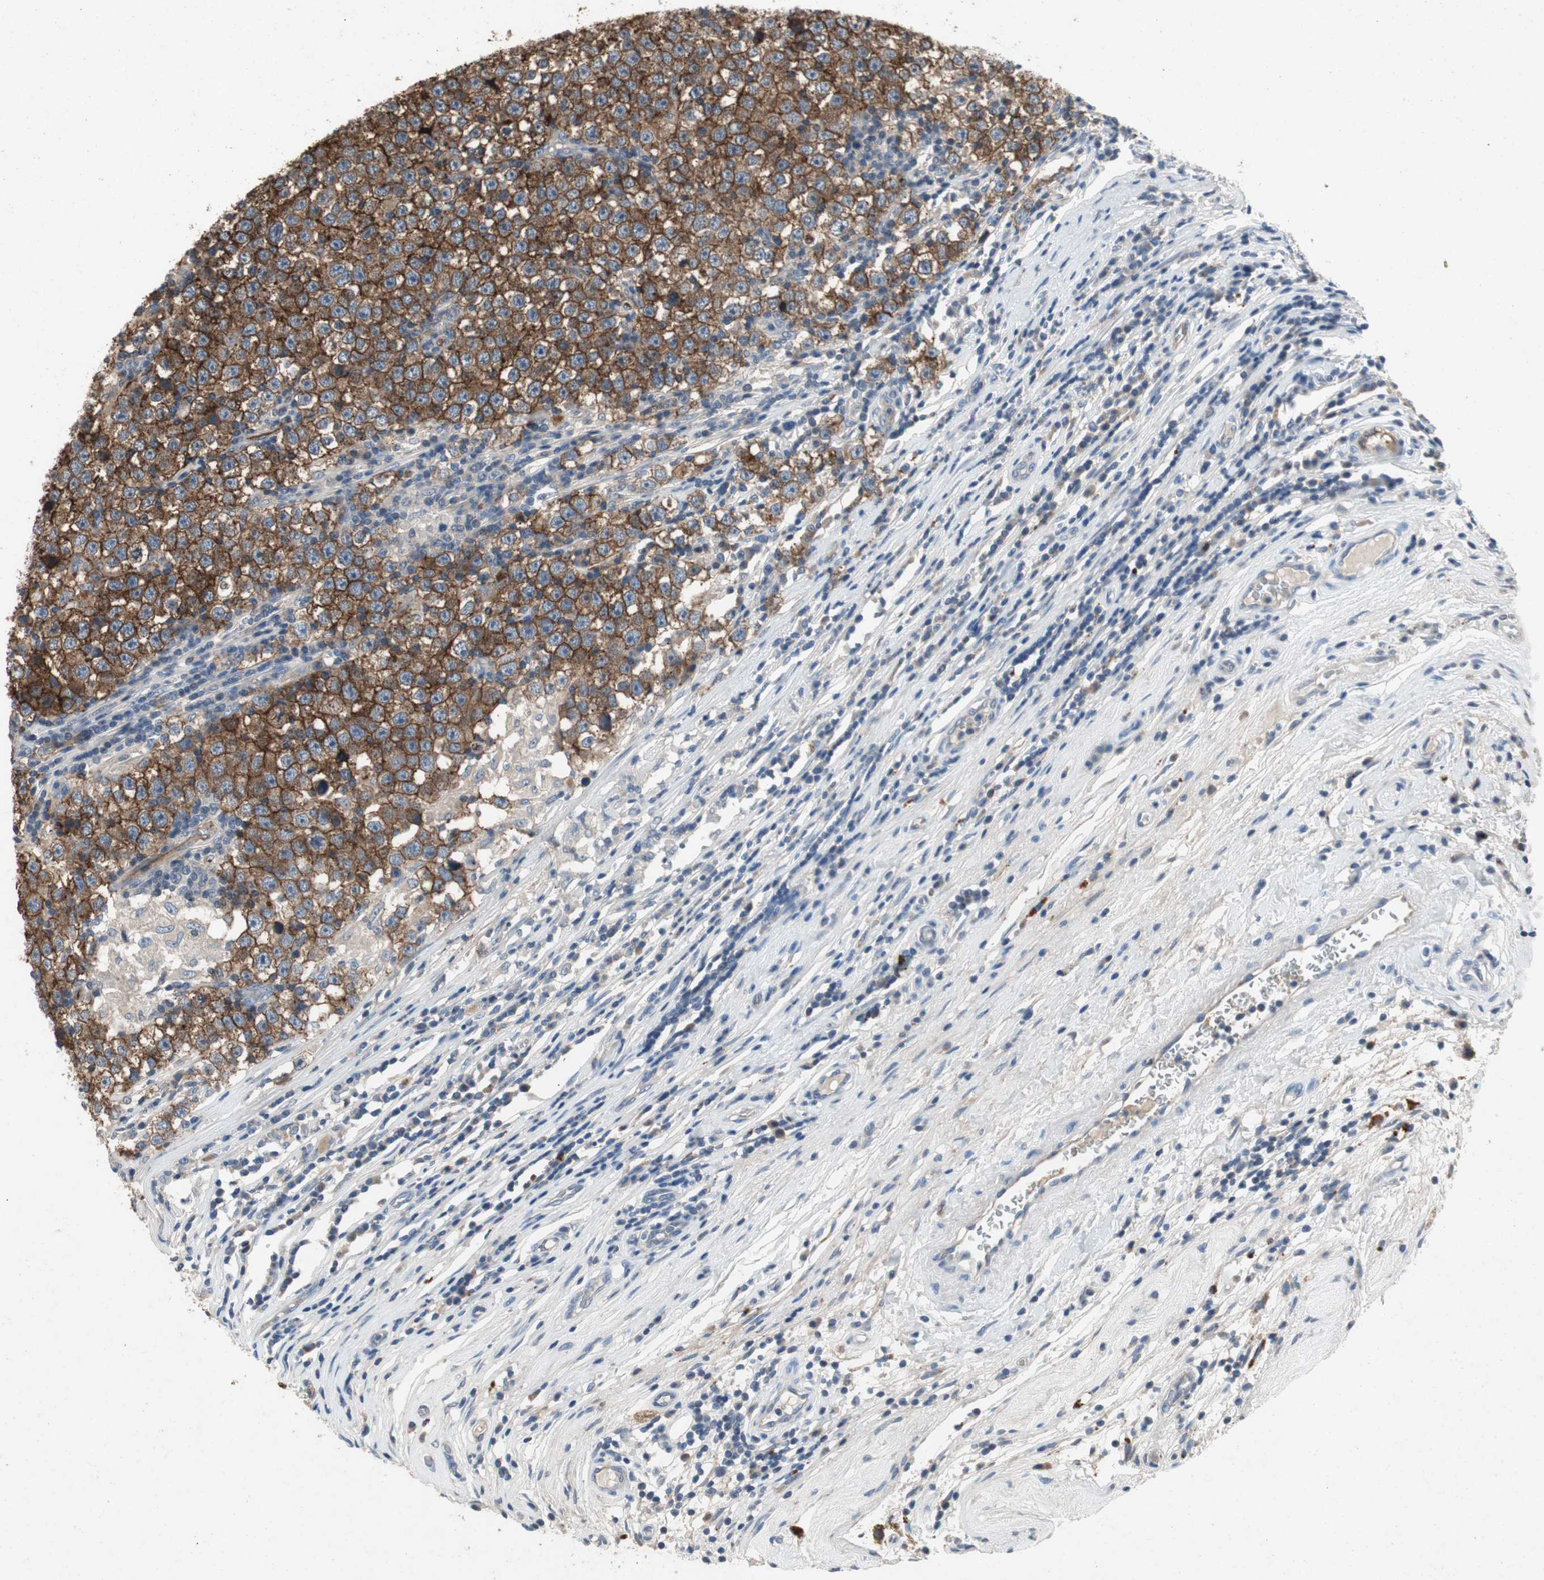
{"staining": {"intensity": "strong", "quantity": ">75%", "location": "cytoplasmic/membranous"}, "tissue": "testis cancer", "cell_type": "Tumor cells", "image_type": "cancer", "snomed": [{"axis": "morphology", "description": "Seminoma, NOS"}, {"axis": "topography", "description": "Testis"}], "caption": "There is high levels of strong cytoplasmic/membranous staining in tumor cells of testis seminoma, as demonstrated by immunohistochemical staining (brown color).", "gene": "ALPL", "patient": {"sex": "male", "age": 43}}